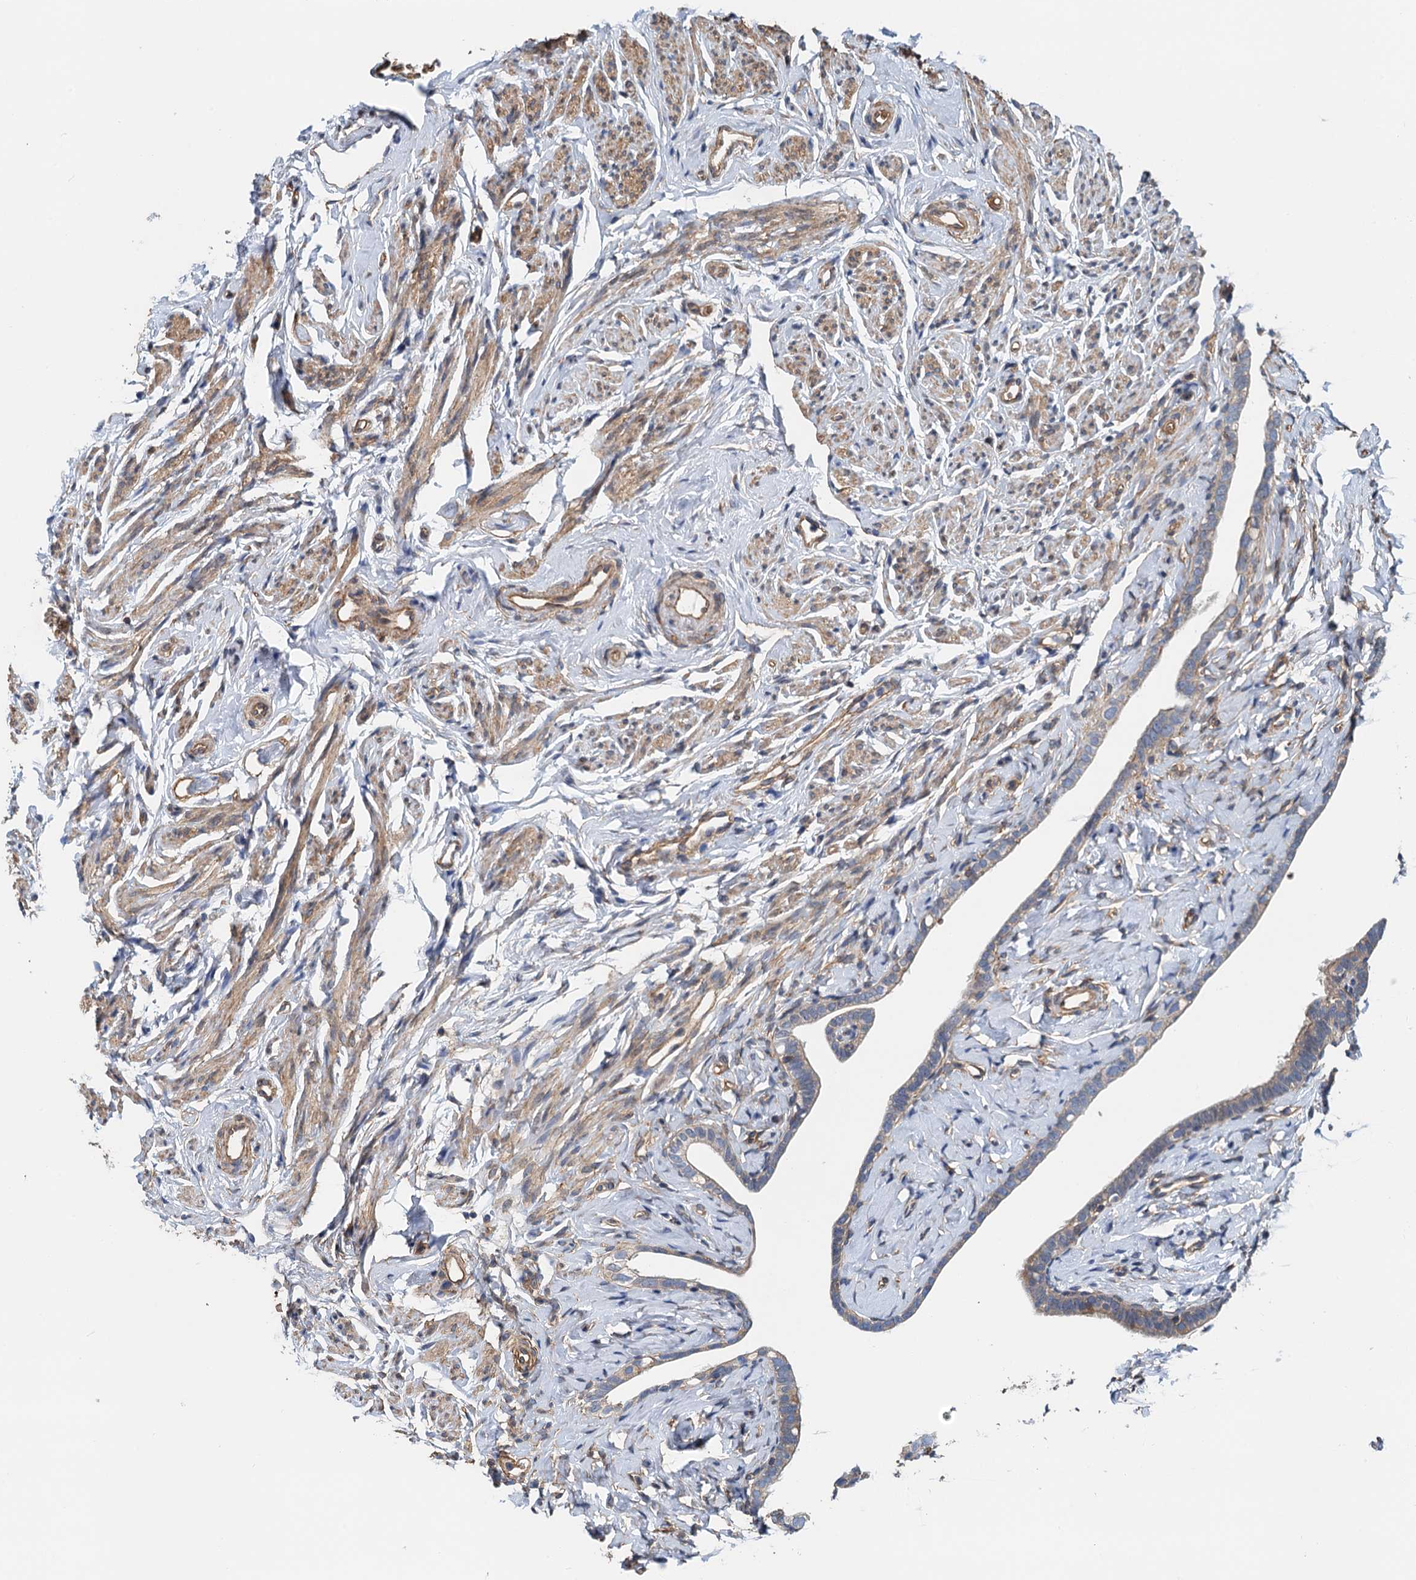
{"staining": {"intensity": "weak", "quantity": ">75%", "location": "cytoplasmic/membranous"}, "tissue": "fallopian tube", "cell_type": "Glandular cells", "image_type": "normal", "snomed": [{"axis": "morphology", "description": "Normal tissue, NOS"}, {"axis": "topography", "description": "Fallopian tube"}], "caption": "High-magnification brightfield microscopy of normal fallopian tube stained with DAB (3,3'-diaminobenzidine) (brown) and counterstained with hematoxylin (blue). glandular cells exhibit weak cytoplasmic/membranous staining is identified in approximately>75% of cells. (Stains: DAB (3,3'-diaminobenzidine) in brown, nuclei in blue, Microscopy: brightfield microscopy at high magnification).", "gene": "ROGDI", "patient": {"sex": "female", "age": 66}}